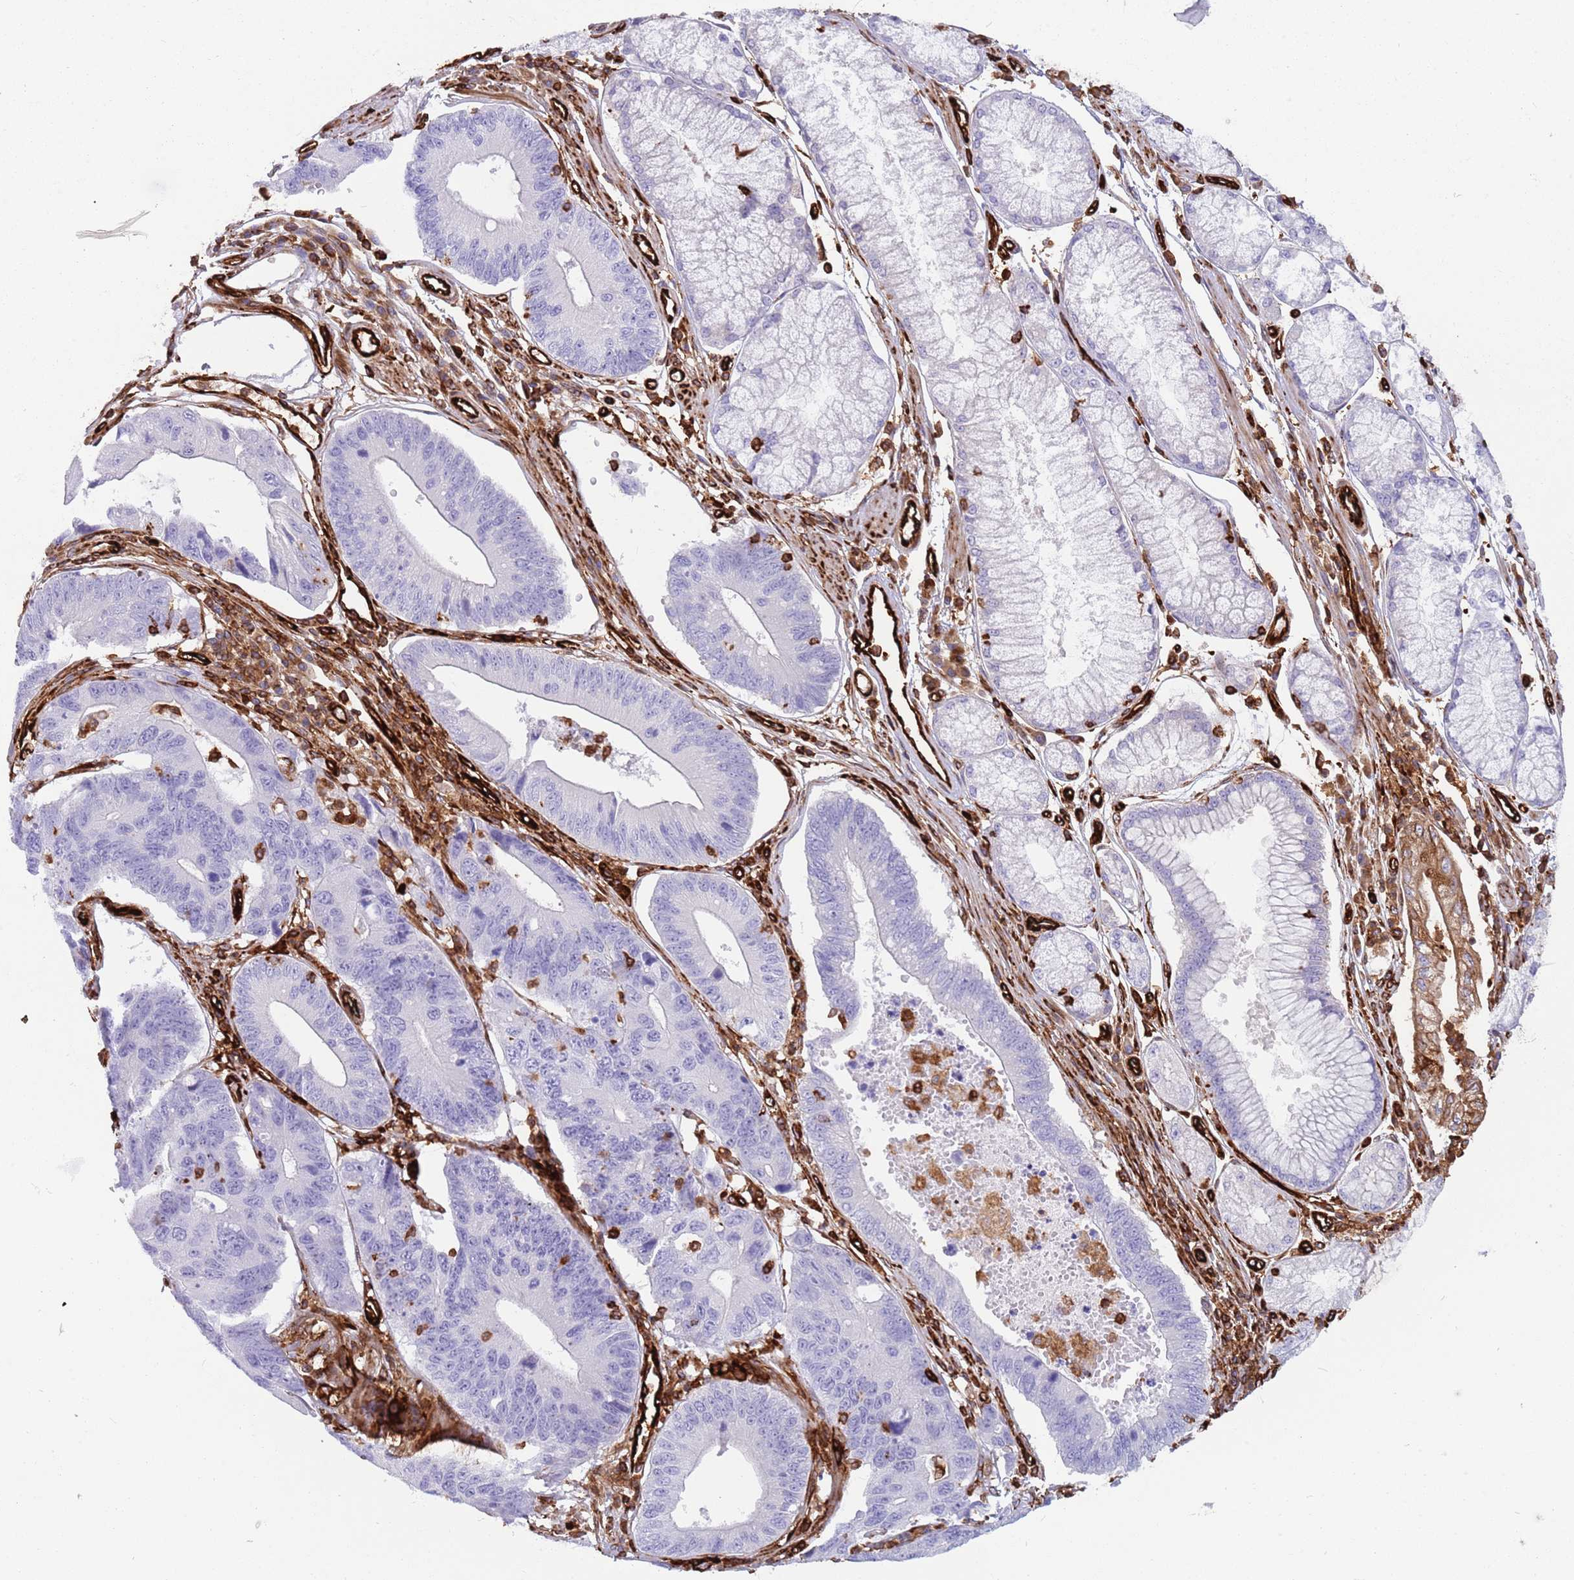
{"staining": {"intensity": "negative", "quantity": "none", "location": "none"}, "tissue": "stomach cancer", "cell_type": "Tumor cells", "image_type": "cancer", "snomed": [{"axis": "morphology", "description": "Adenocarcinoma, NOS"}, {"axis": "topography", "description": "Stomach"}], "caption": "Photomicrograph shows no protein positivity in tumor cells of stomach adenocarcinoma tissue.", "gene": "KBTBD7", "patient": {"sex": "male", "age": 59}}